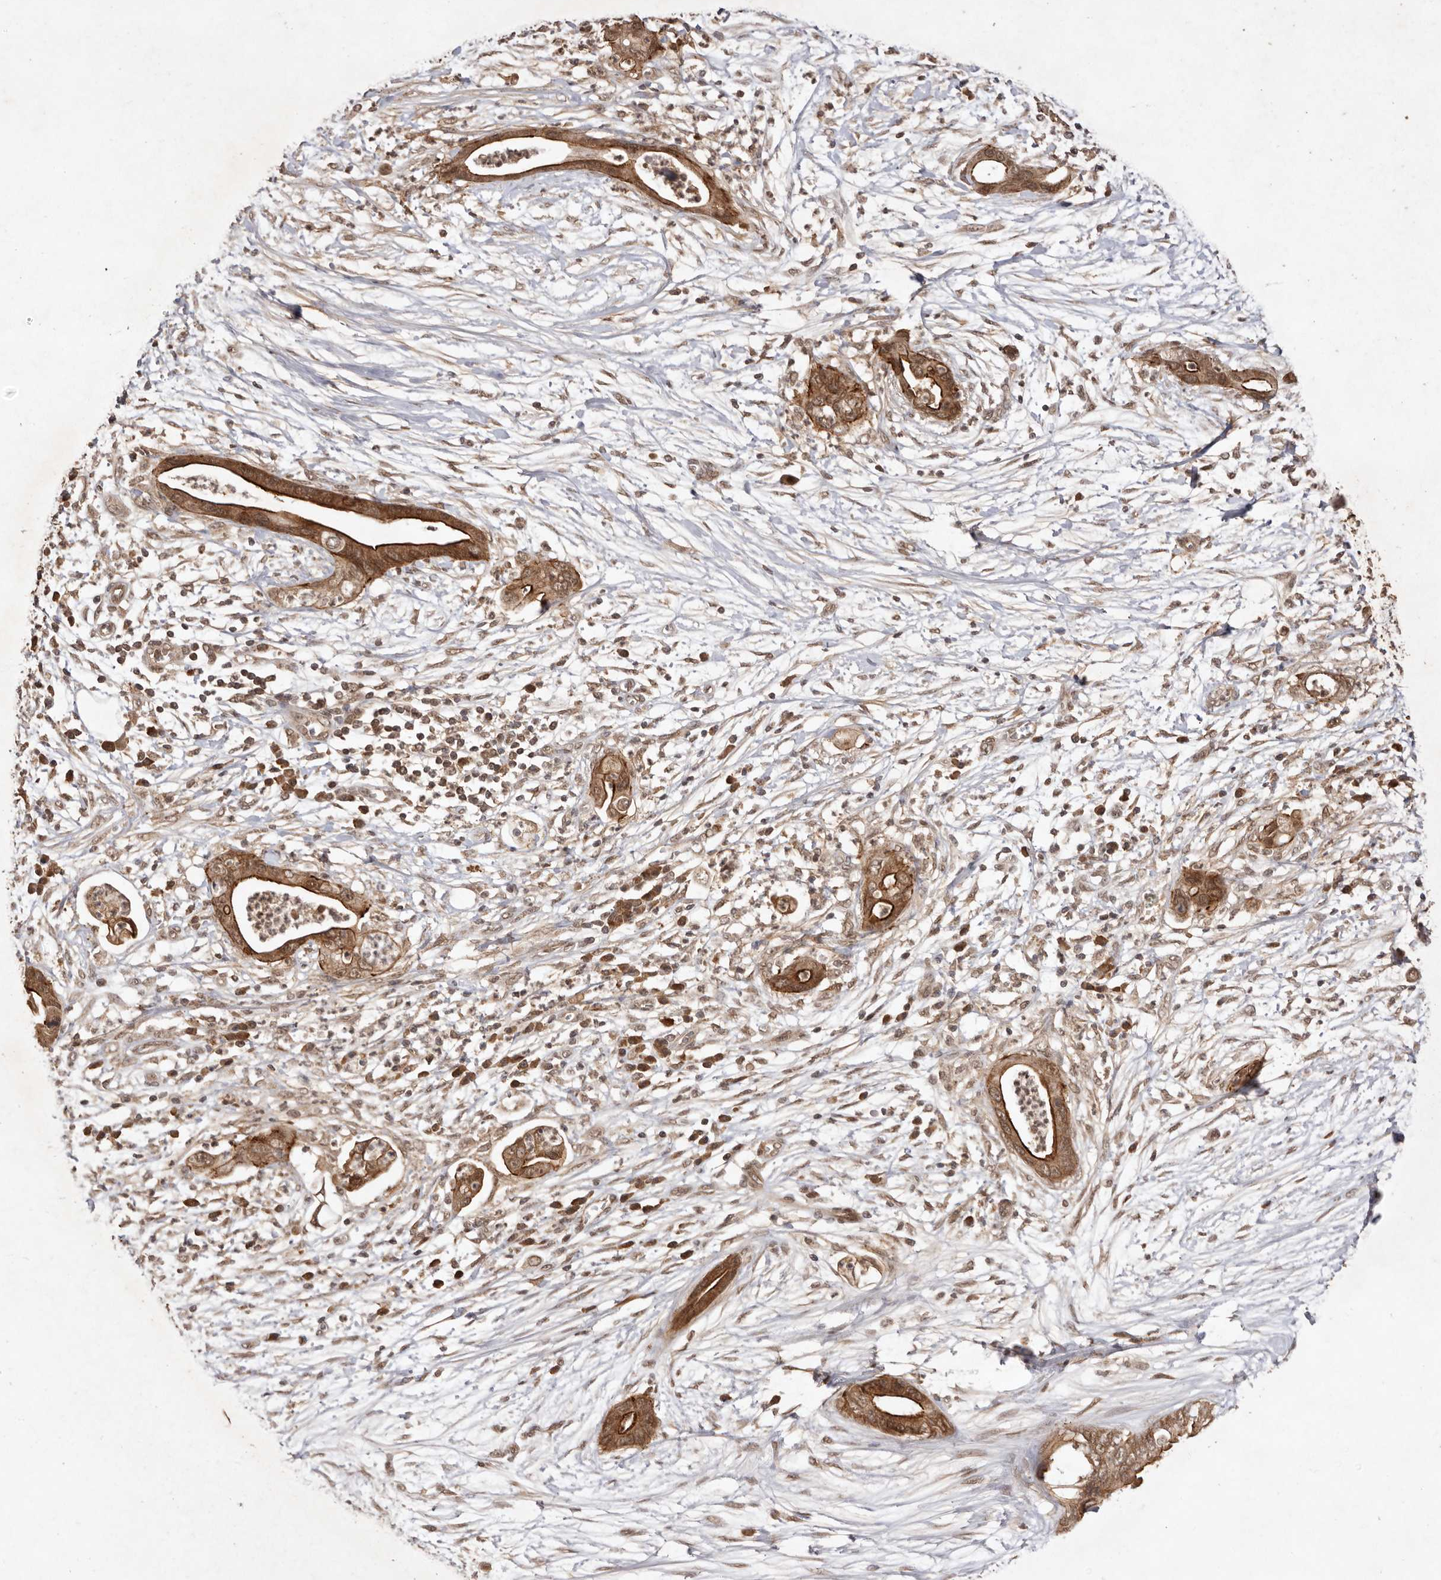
{"staining": {"intensity": "moderate", "quantity": ">75%", "location": "cytoplasmic/membranous,nuclear"}, "tissue": "pancreatic cancer", "cell_type": "Tumor cells", "image_type": "cancer", "snomed": [{"axis": "morphology", "description": "Adenocarcinoma, NOS"}, {"axis": "topography", "description": "Pancreas"}], "caption": "A brown stain highlights moderate cytoplasmic/membranous and nuclear expression of a protein in pancreatic cancer tumor cells.", "gene": "TARS2", "patient": {"sex": "male", "age": 75}}